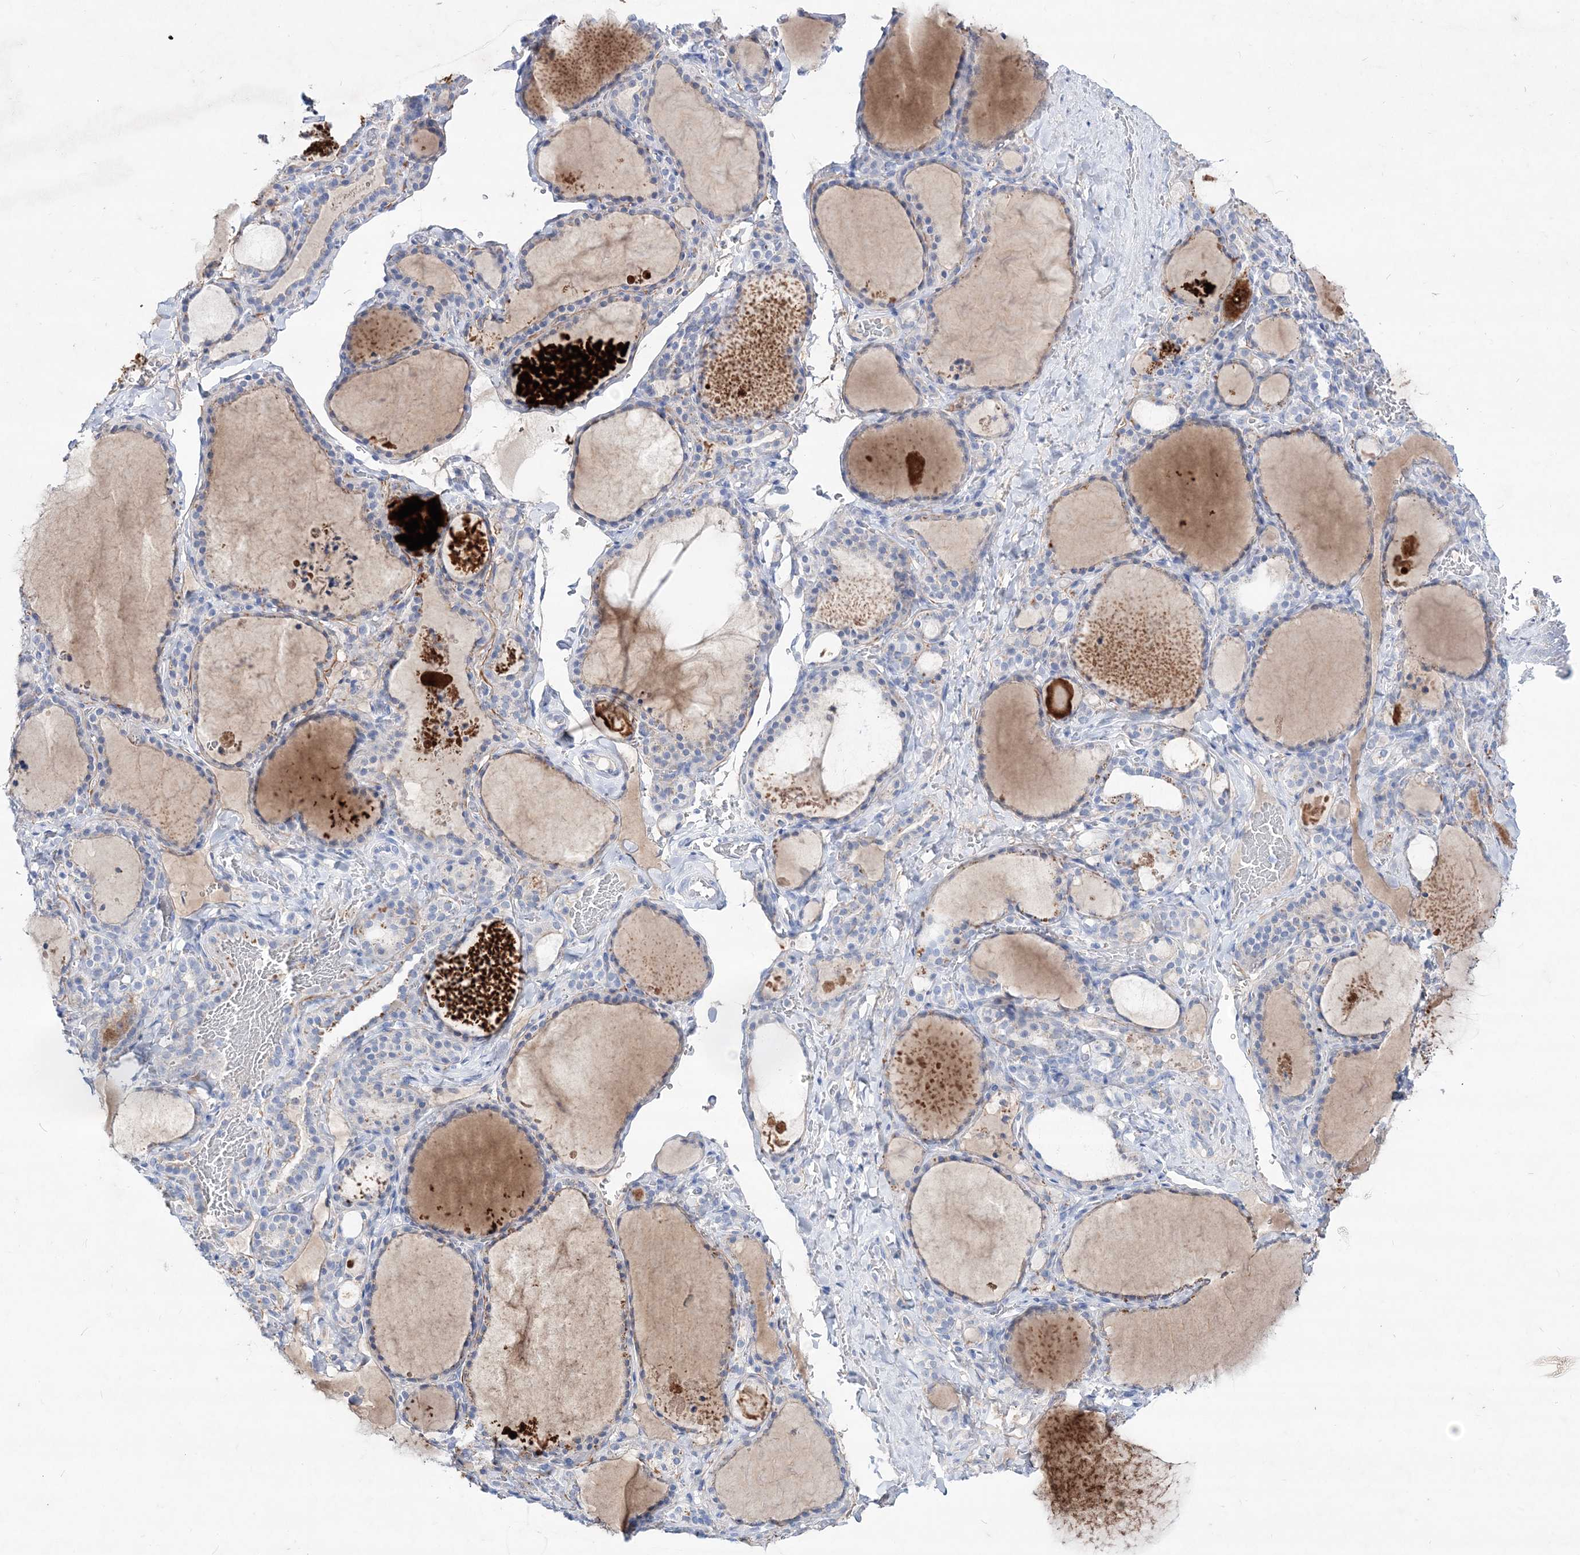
{"staining": {"intensity": "weak", "quantity": "<25%", "location": "cytoplasmic/membranous"}, "tissue": "thyroid gland", "cell_type": "Glandular cells", "image_type": "normal", "snomed": [{"axis": "morphology", "description": "Normal tissue, NOS"}, {"axis": "topography", "description": "Thyroid gland"}], "caption": "This is a photomicrograph of immunohistochemistry staining of normal thyroid gland, which shows no expression in glandular cells. (DAB immunohistochemistry, high magnification).", "gene": "SPINK7", "patient": {"sex": "female", "age": 22}}